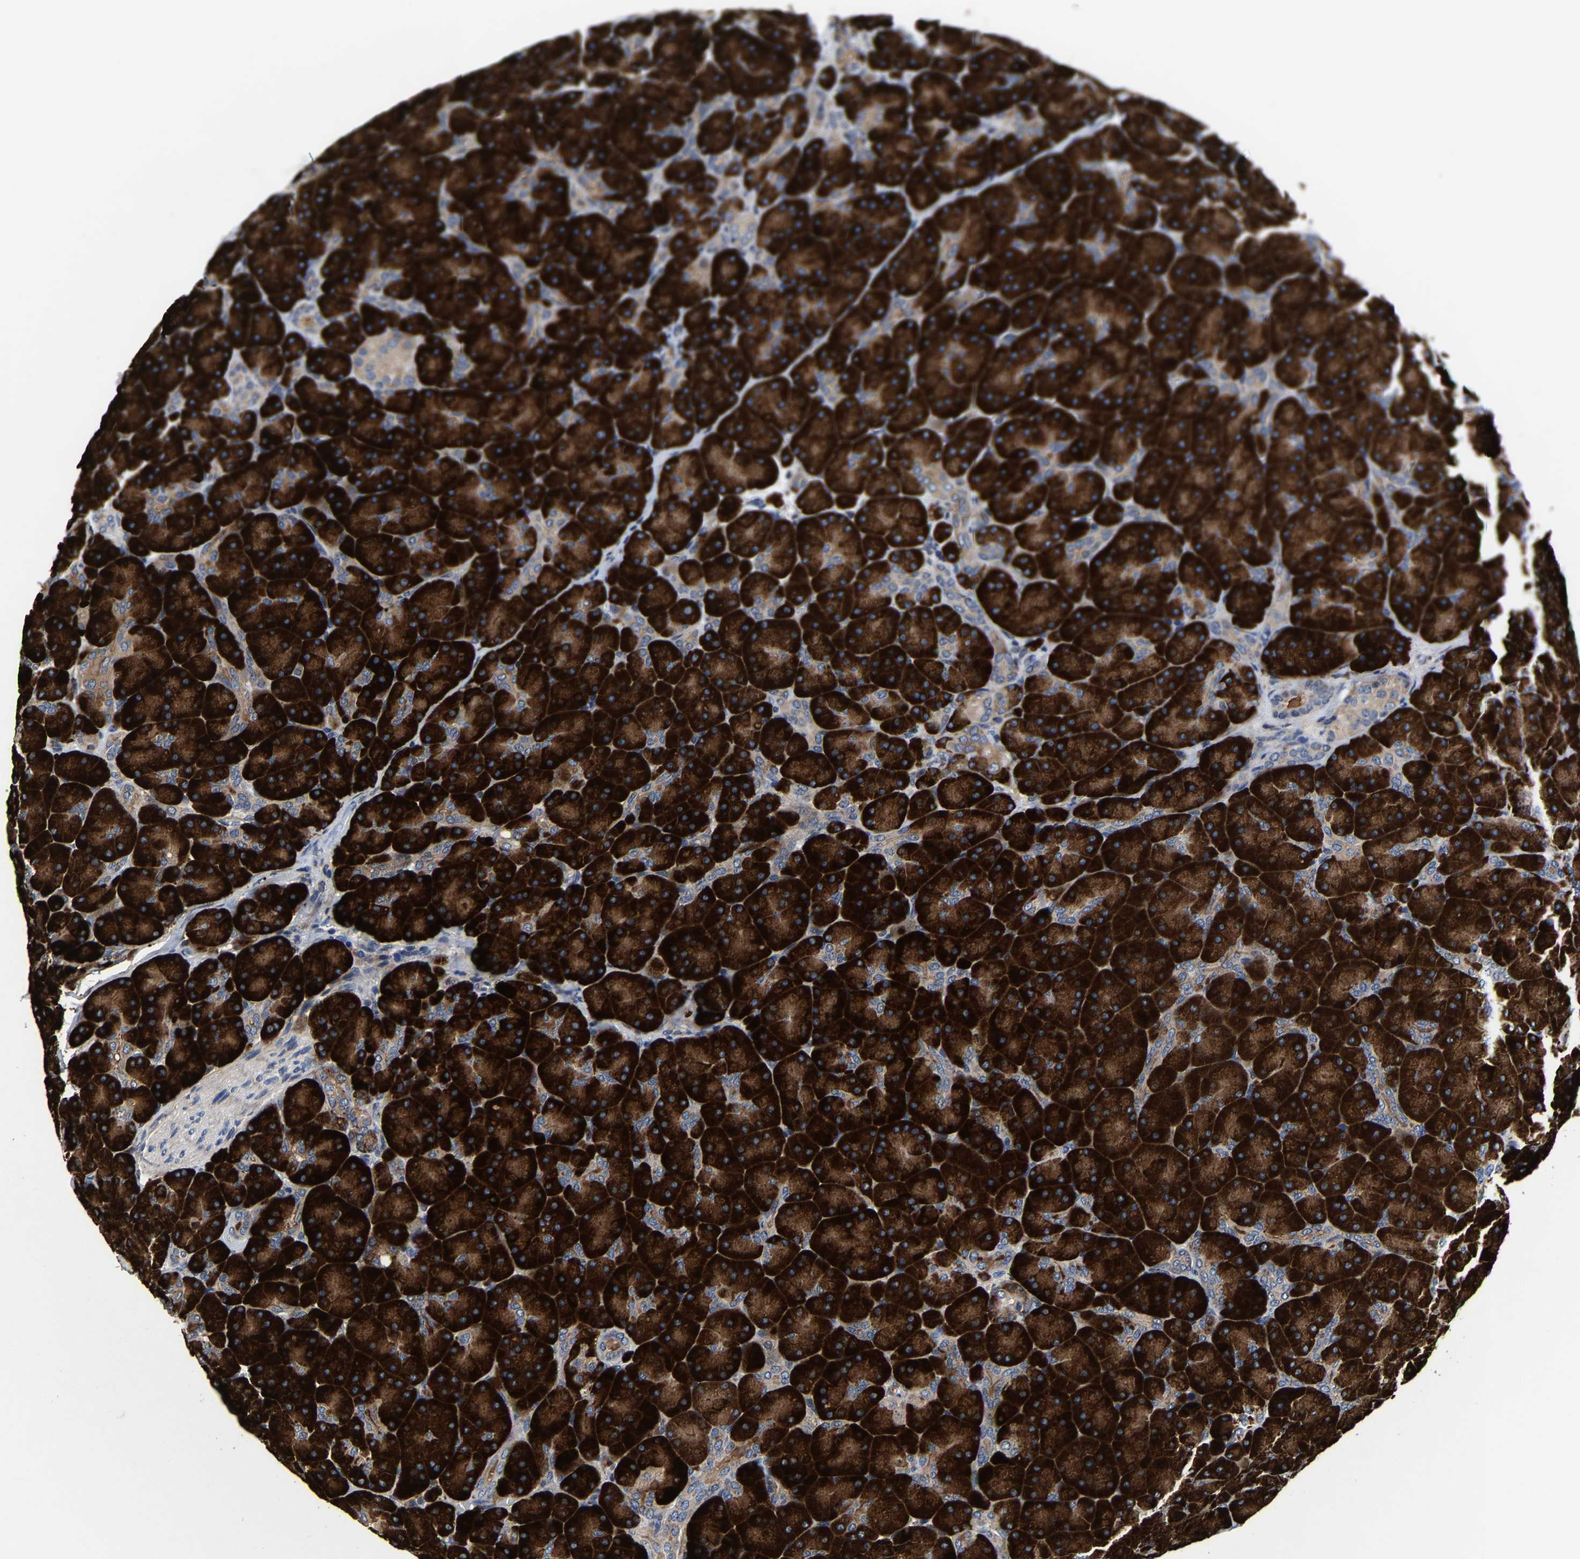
{"staining": {"intensity": "strong", "quantity": ">75%", "location": "cytoplasmic/membranous"}, "tissue": "pancreas", "cell_type": "Exocrine glandular cells", "image_type": "normal", "snomed": [{"axis": "morphology", "description": "Normal tissue, NOS"}, {"axis": "topography", "description": "Pancreas"}], "caption": "Immunohistochemistry photomicrograph of benign pancreas: human pancreas stained using immunohistochemistry (IHC) reveals high levels of strong protein expression localized specifically in the cytoplasmic/membranous of exocrine glandular cells, appearing as a cytoplasmic/membranous brown color.", "gene": "SLC12A2", "patient": {"sex": "male", "age": 66}}